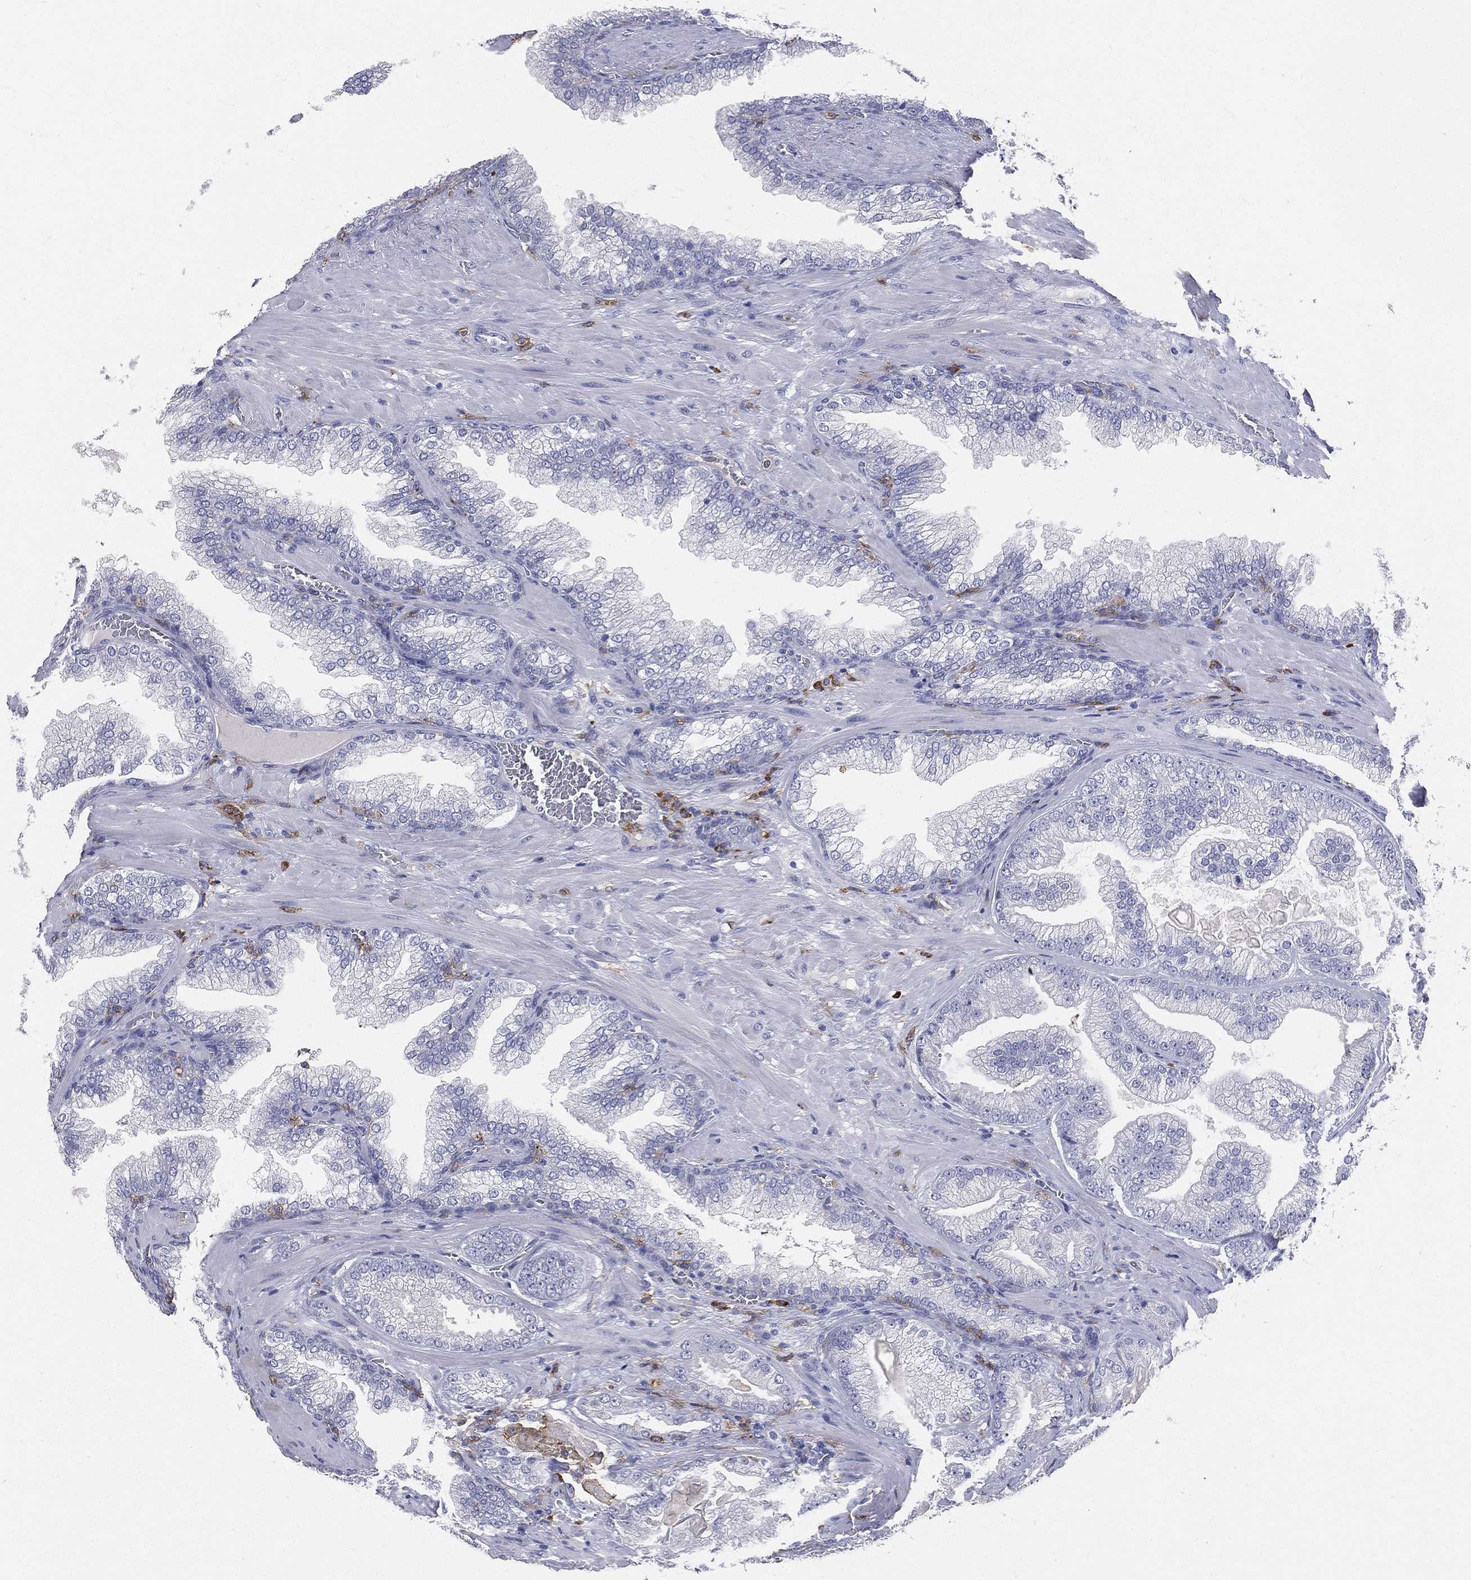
{"staining": {"intensity": "negative", "quantity": "none", "location": "none"}, "tissue": "prostate cancer", "cell_type": "Tumor cells", "image_type": "cancer", "snomed": [{"axis": "morphology", "description": "Adenocarcinoma, Low grade"}, {"axis": "topography", "description": "Prostate"}], "caption": "The micrograph reveals no significant staining in tumor cells of prostate low-grade adenocarcinoma.", "gene": "CD33", "patient": {"sex": "male", "age": 57}}